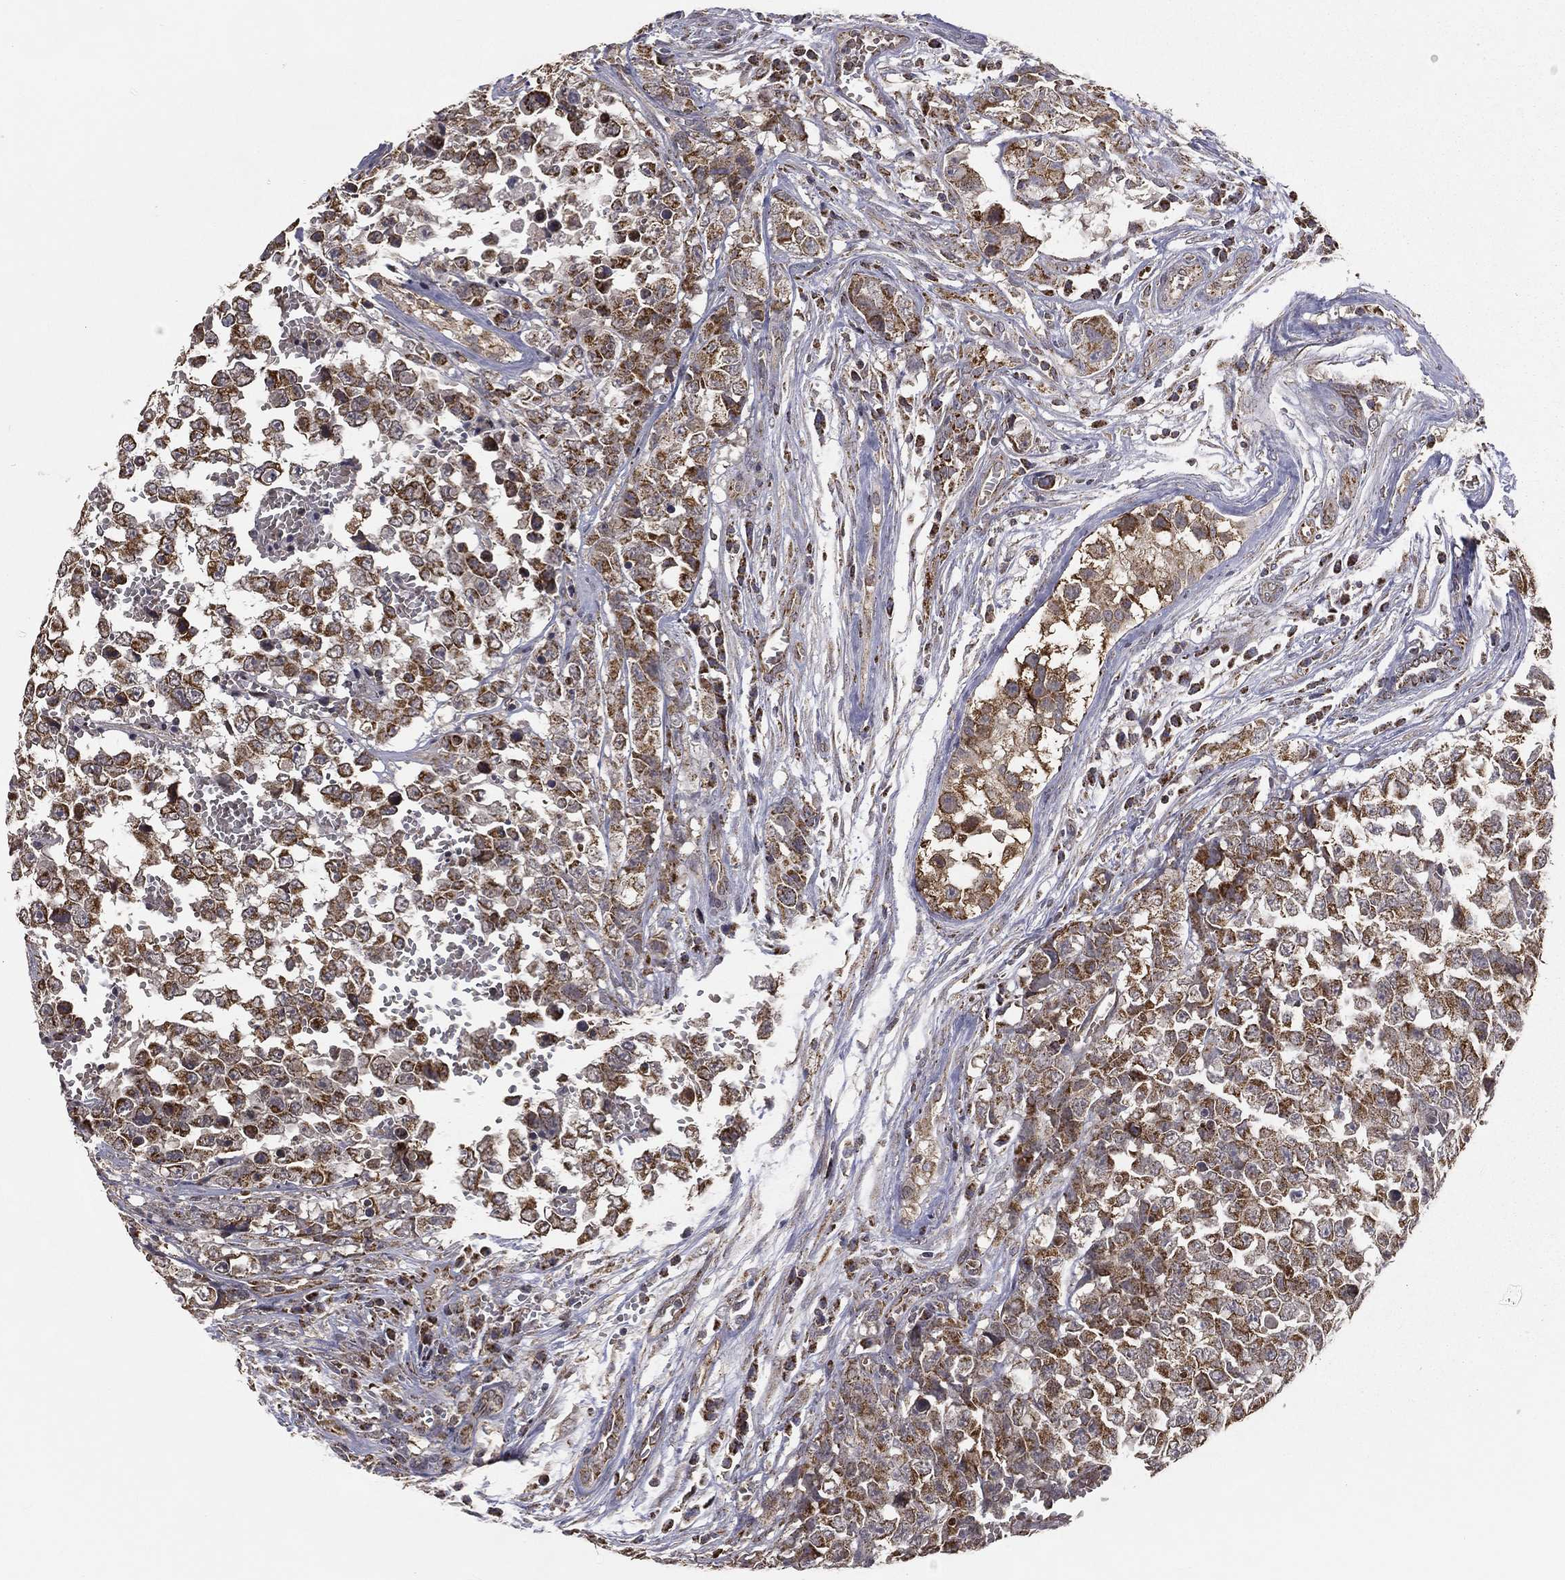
{"staining": {"intensity": "moderate", "quantity": ">75%", "location": "cytoplasmic/membranous"}, "tissue": "testis cancer", "cell_type": "Tumor cells", "image_type": "cancer", "snomed": [{"axis": "morphology", "description": "Carcinoma, Embryonal, NOS"}, {"axis": "topography", "description": "Testis"}], "caption": "IHC image of human testis cancer stained for a protein (brown), which shows medium levels of moderate cytoplasmic/membranous positivity in approximately >75% of tumor cells.", "gene": "MRPL46", "patient": {"sex": "male", "age": 23}}